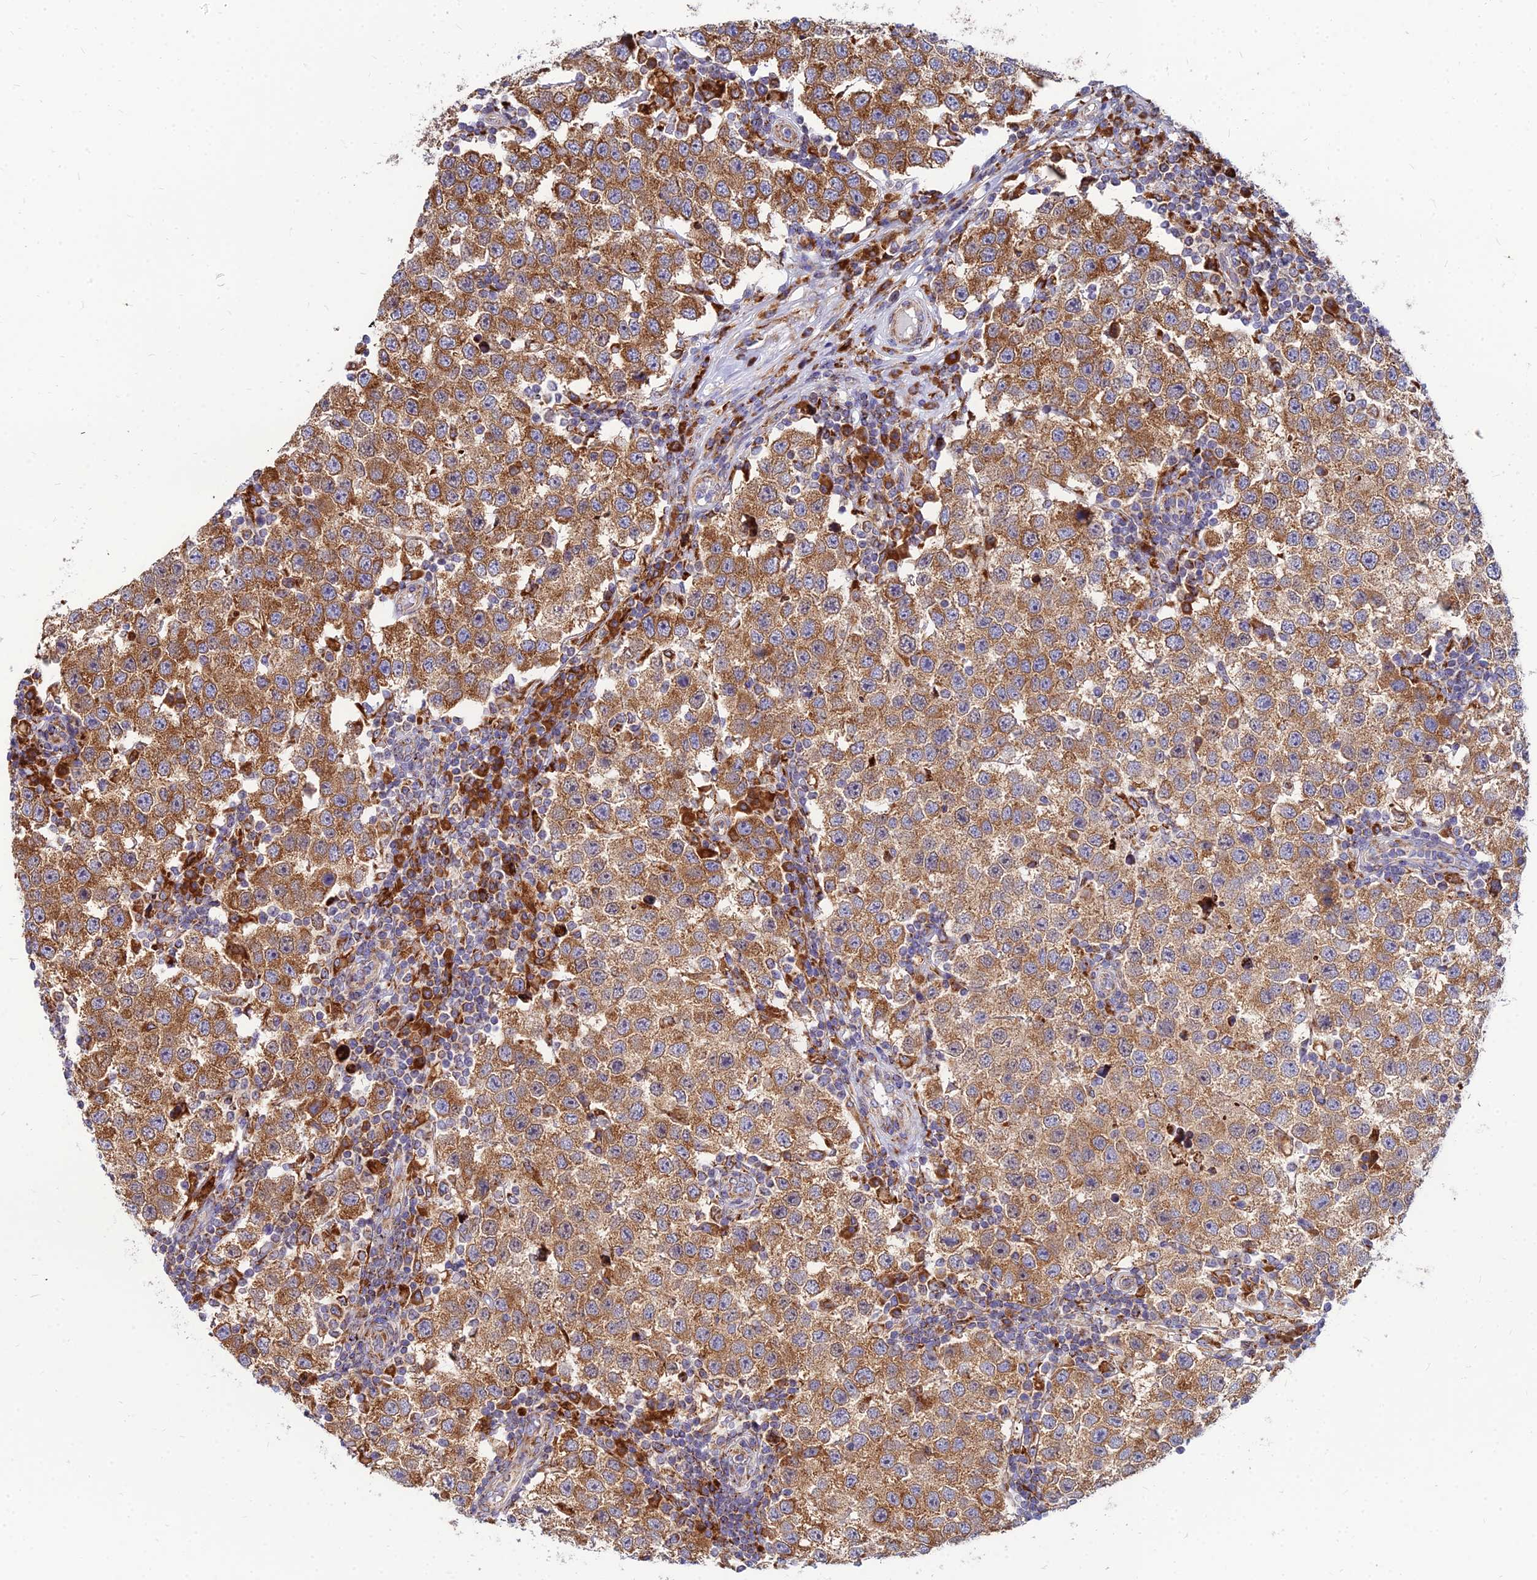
{"staining": {"intensity": "moderate", "quantity": ">75%", "location": "cytoplasmic/membranous"}, "tissue": "testis cancer", "cell_type": "Tumor cells", "image_type": "cancer", "snomed": [{"axis": "morphology", "description": "Seminoma, NOS"}, {"axis": "topography", "description": "Testis"}], "caption": "Immunohistochemistry (IHC) micrograph of neoplastic tissue: seminoma (testis) stained using immunohistochemistry (IHC) displays medium levels of moderate protein expression localized specifically in the cytoplasmic/membranous of tumor cells, appearing as a cytoplasmic/membranous brown color.", "gene": "CCT6B", "patient": {"sex": "male", "age": 34}}